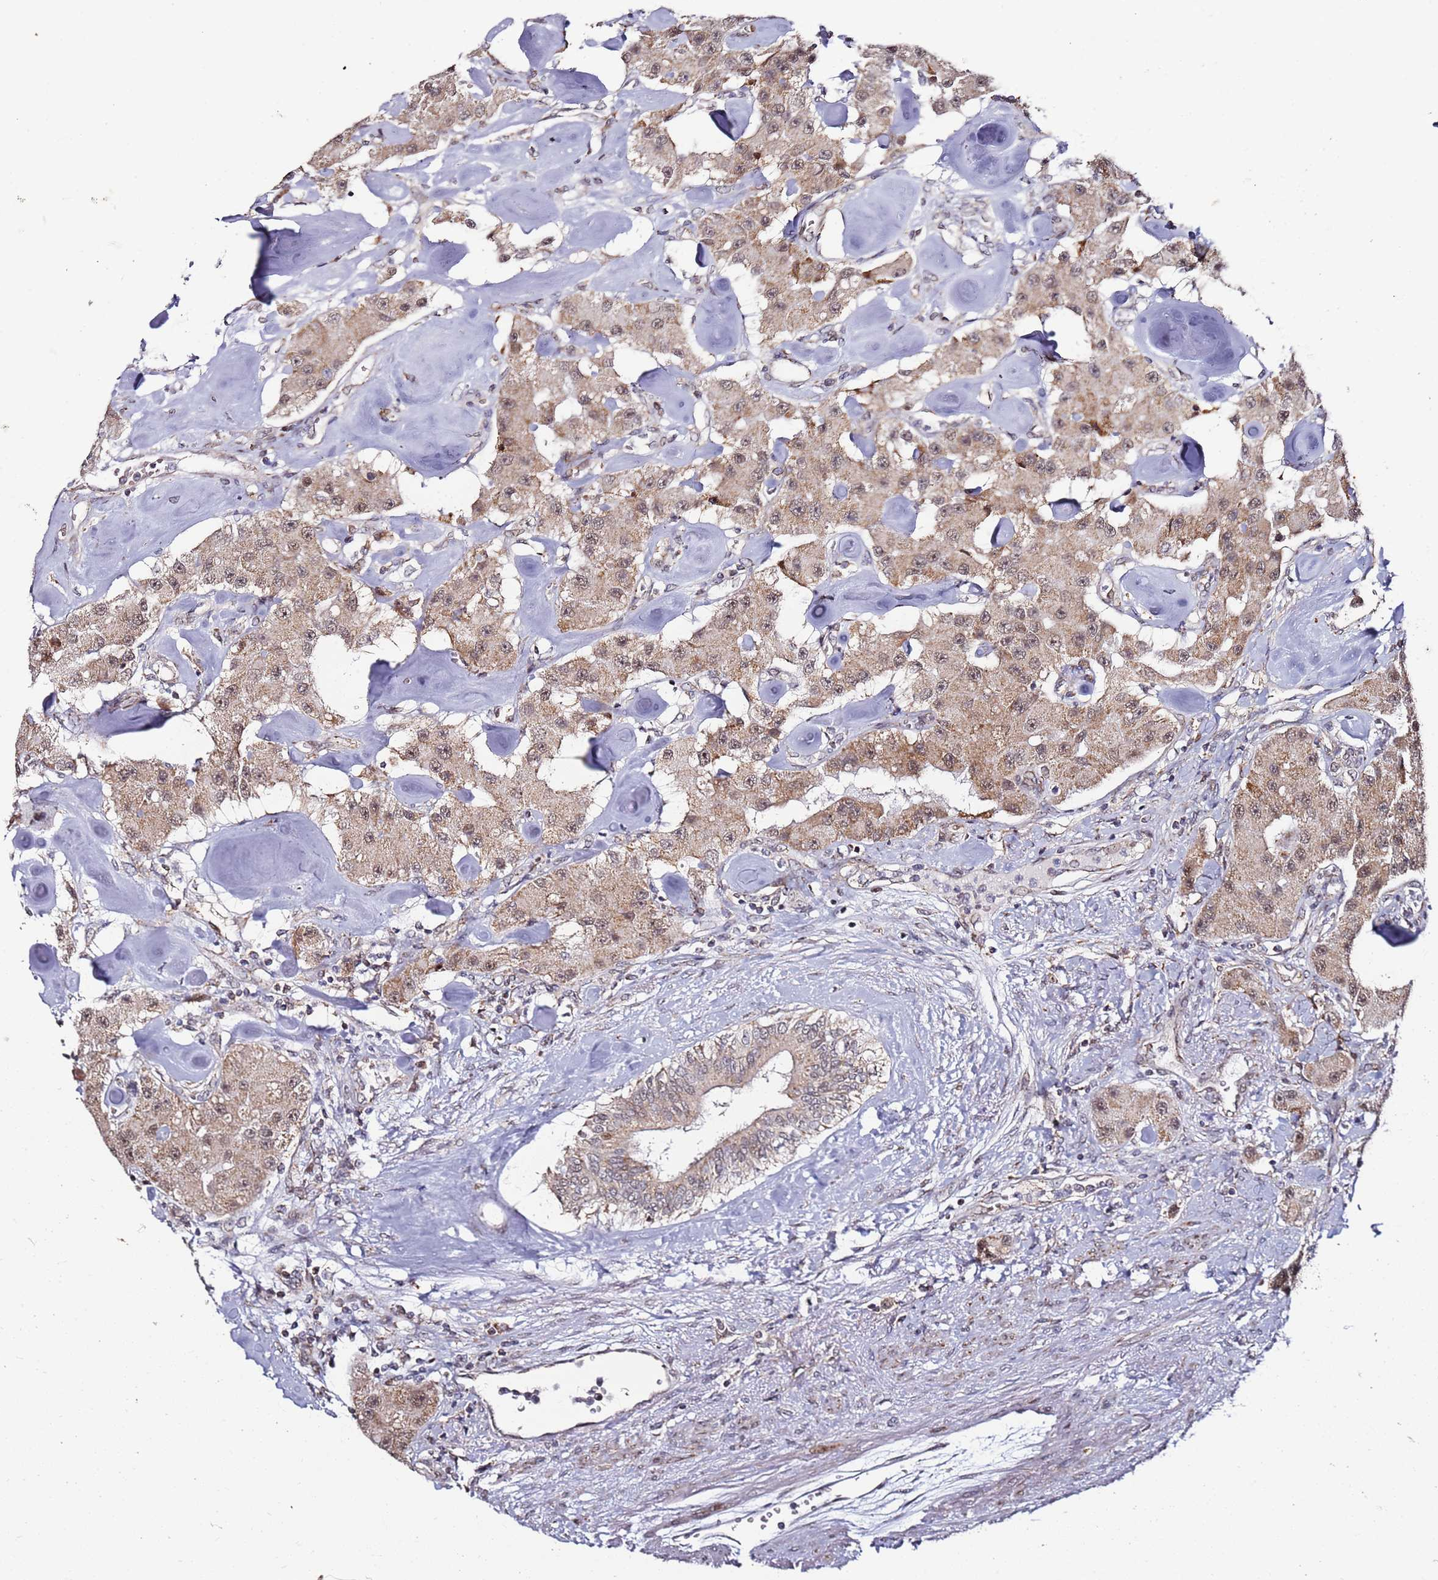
{"staining": {"intensity": "moderate", "quantity": ">75%", "location": "cytoplasmic/membranous,nuclear"}, "tissue": "carcinoid", "cell_type": "Tumor cells", "image_type": "cancer", "snomed": [{"axis": "morphology", "description": "Carcinoid, malignant, NOS"}, {"axis": "topography", "description": "Pancreas"}], "caption": "Immunohistochemistry (IHC) (DAB) staining of carcinoid (malignant) shows moderate cytoplasmic/membranous and nuclear protein staining in about >75% of tumor cells.", "gene": "TP53AIP1", "patient": {"sex": "male", "age": 41}}